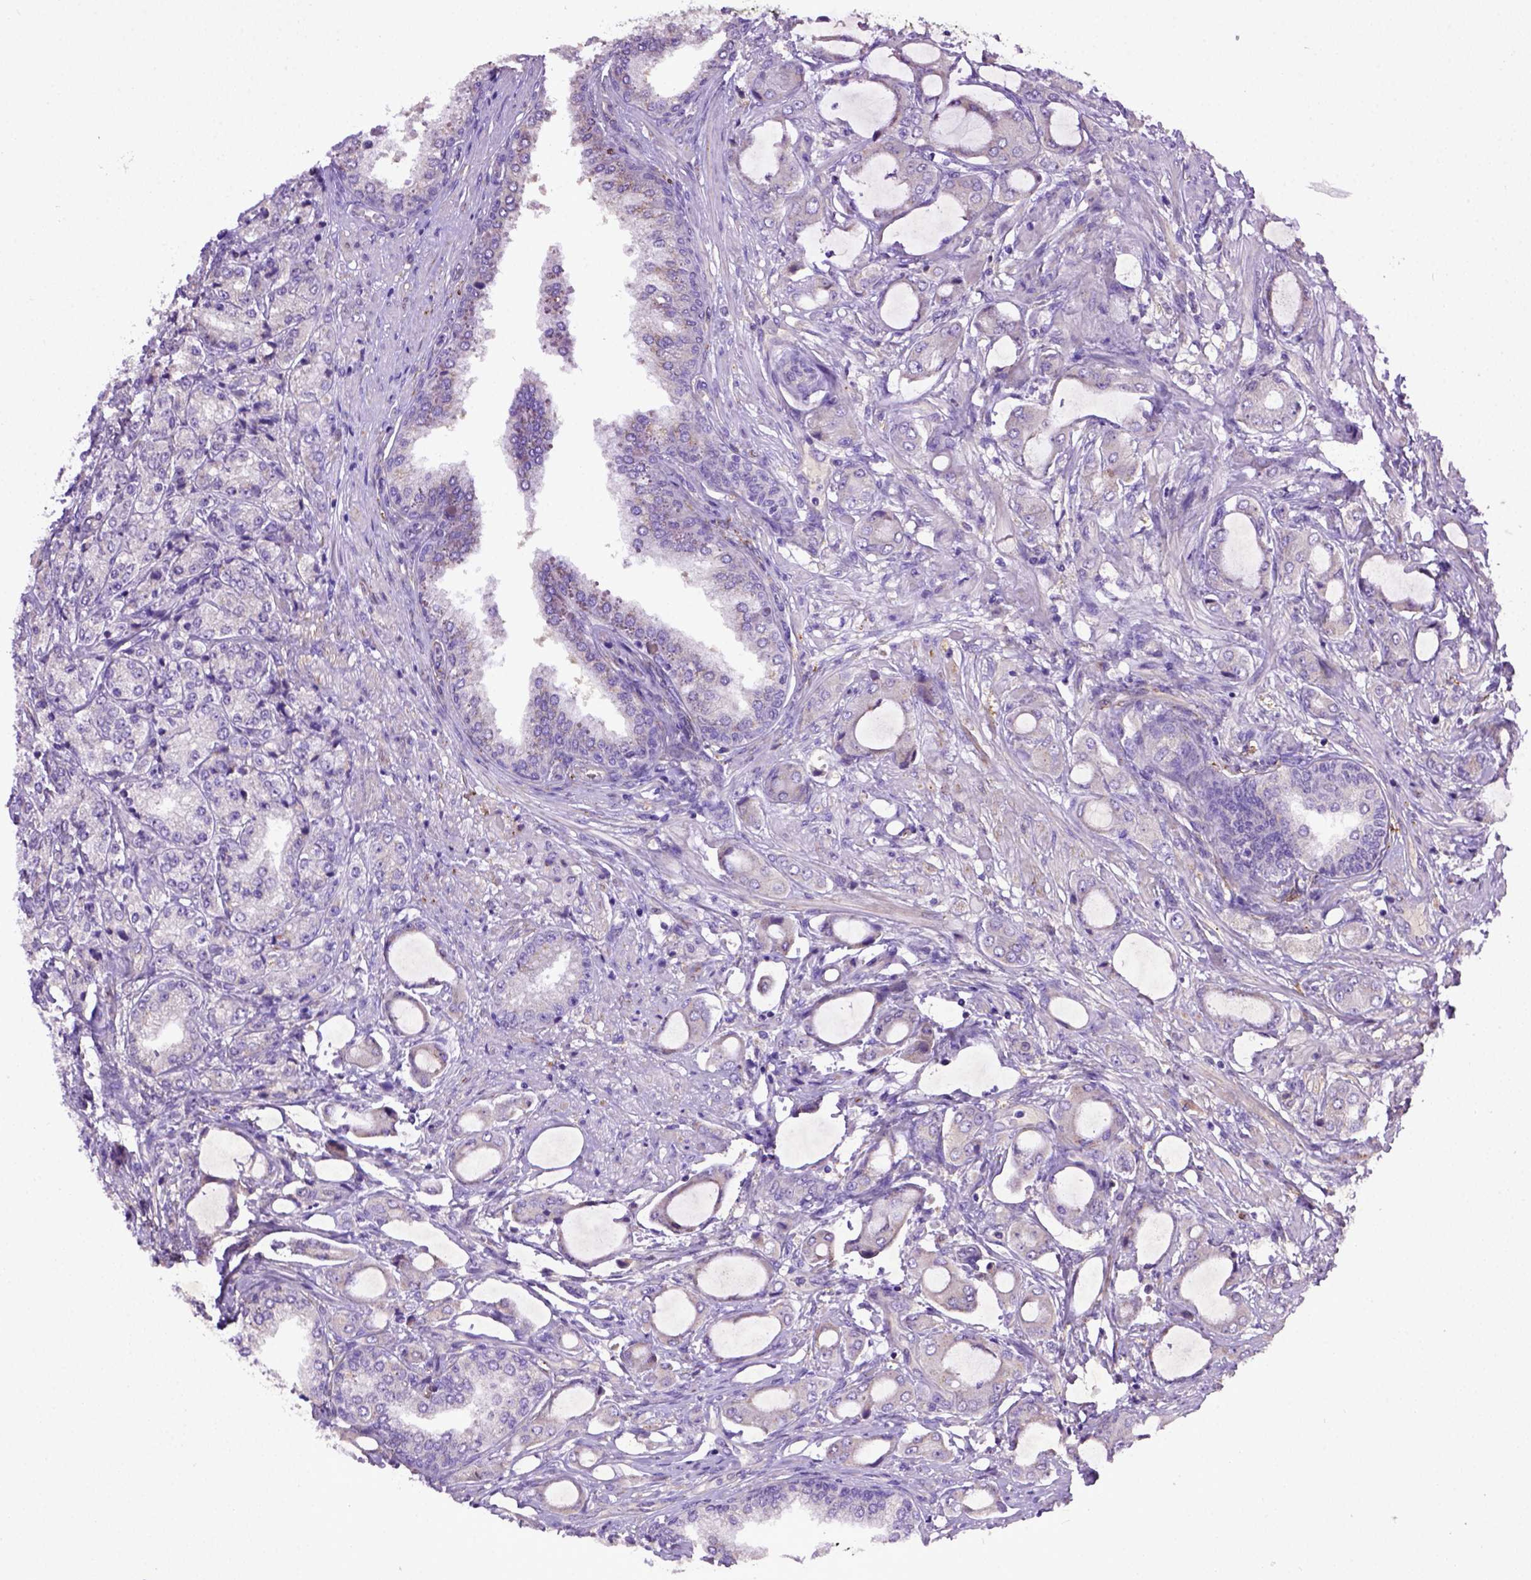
{"staining": {"intensity": "negative", "quantity": "none", "location": "none"}, "tissue": "prostate cancer", "cell_type": "Tumor cells", "image_type": "cancer", "snomed": [{"axis": "morphology", "description": "Adenocarcinoma, NOS"}, {"axis": "topography", "description": "Prostate"}], "caption": "High power microscopy image of an immunohistochemistry (IHC) photomicrograph of adenocarcinoma (prostate), revealing no significant staining in tumor cells.", "gene": "DEPDC1B", "patient": {"sex": "male", "age": 63}}